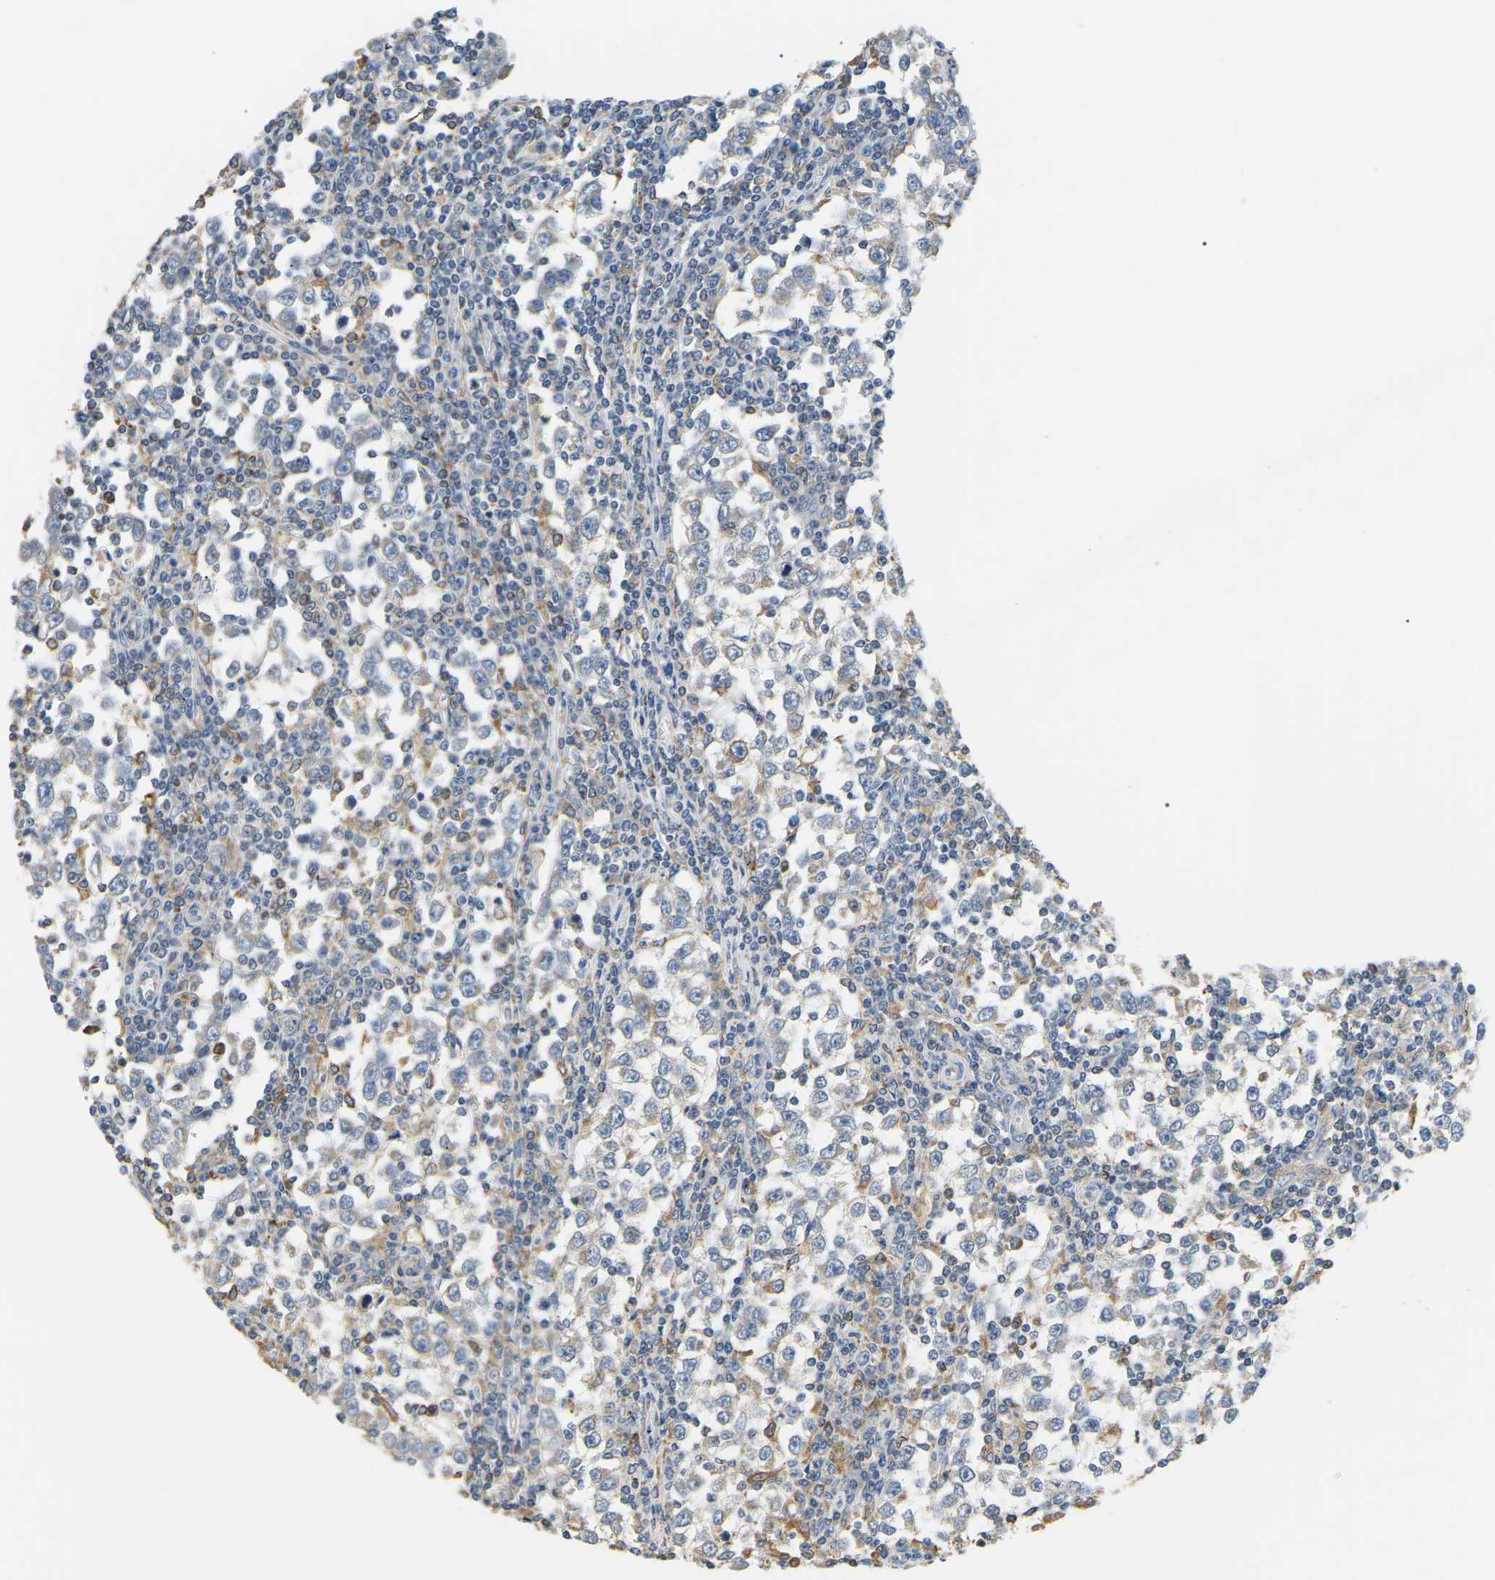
{"staining": {"intensity": "negative", "quantity": "none", "location": "none"}, "tissue": "testis cancer", "cell_type": "Tumor cells", "image_type": "cancer", "snomed": [{"axis": "morphology", "description": "Seminoma, NOS"}, {"axis": "topography", "description": "Testis"}], "caption": "IHC image of human testis cancer stained for a protein (brown), which demonstrates no staining in tumor cells. The staining is performed using DAB brown chromogen with nuclei counter-stained in using hematoxylin.", "gene": "ADM", "patient": {"sex": "male", "age": 65}}